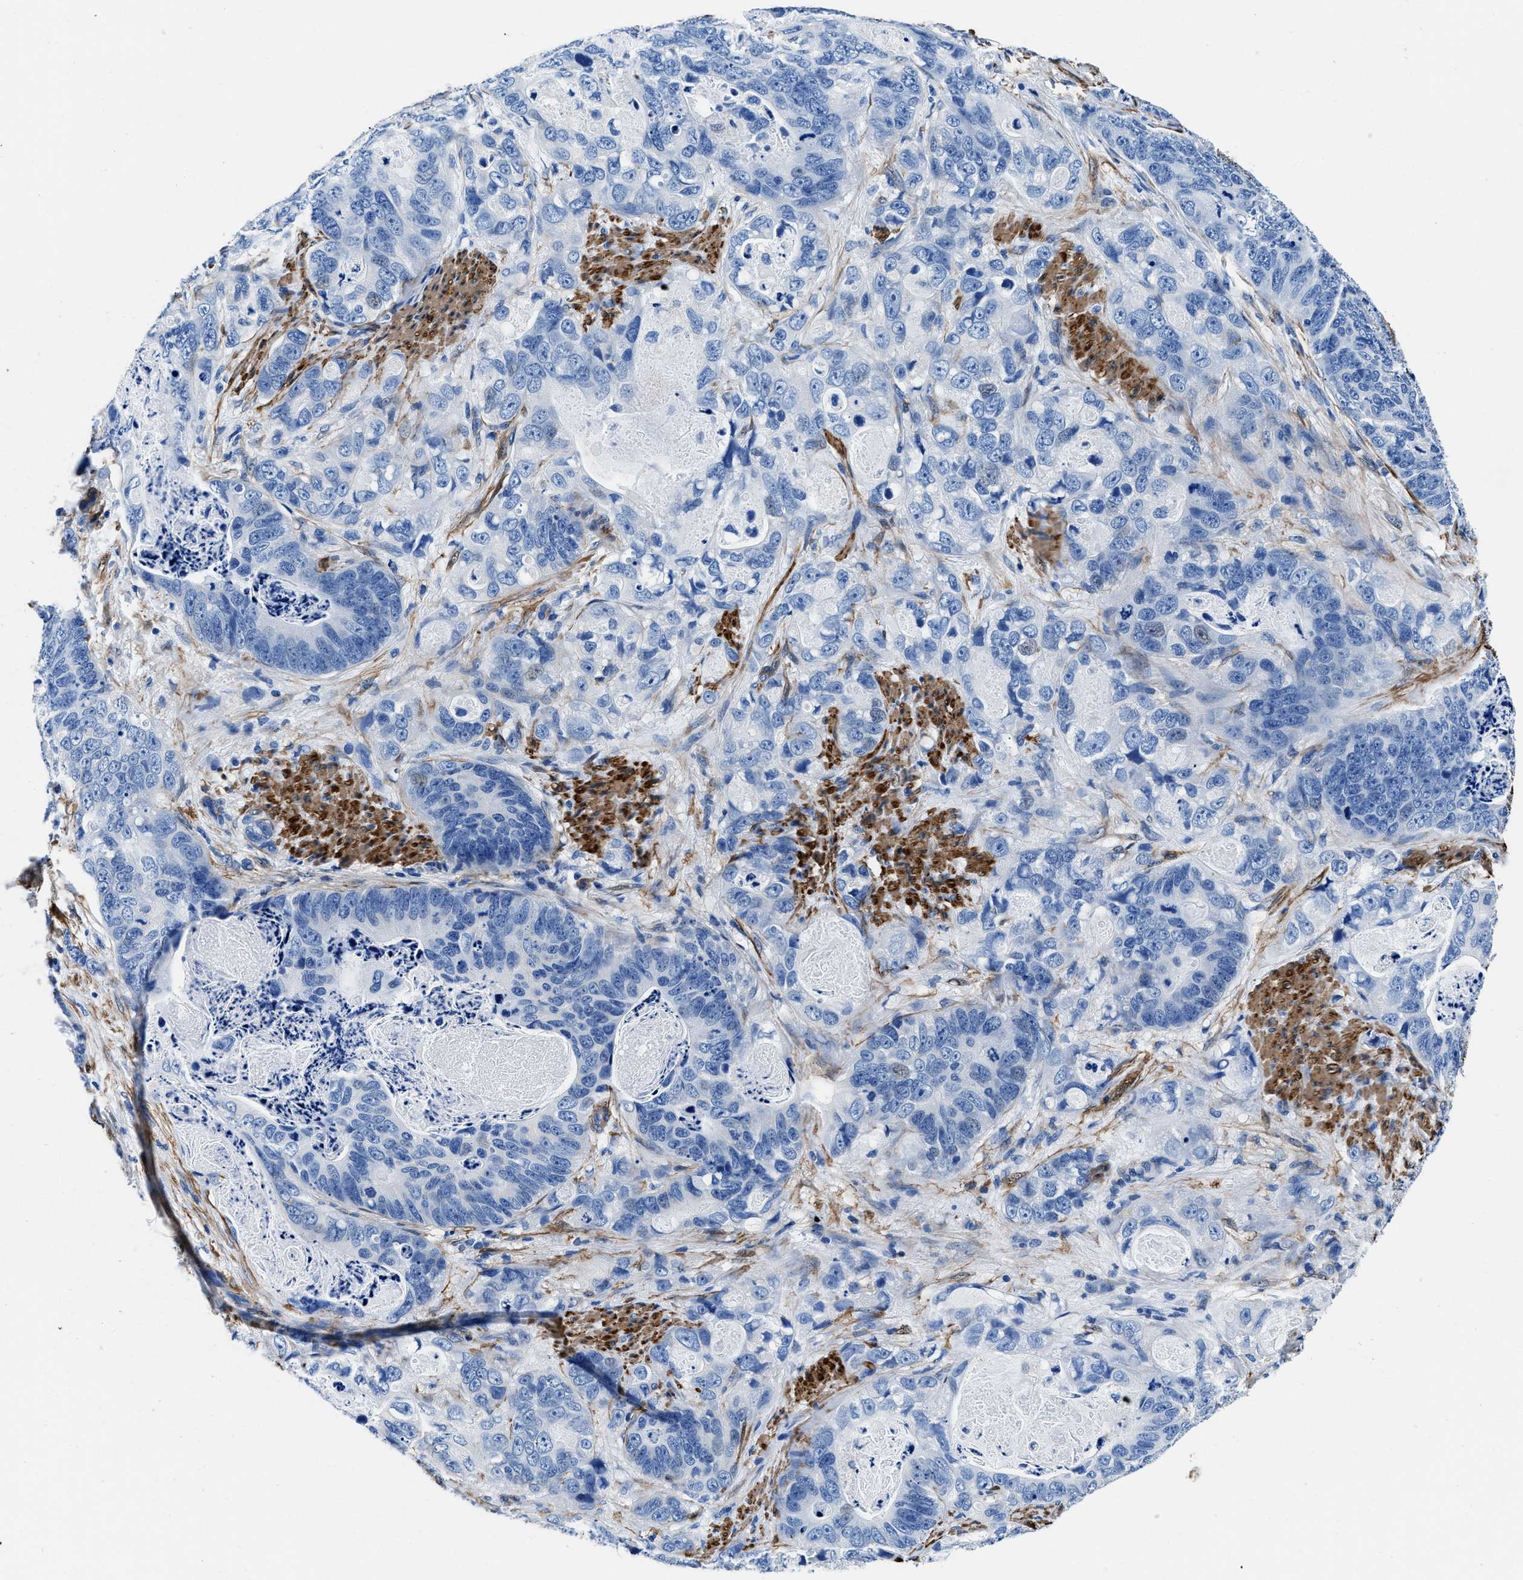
{"staining": {"intensity": "negative", "quantity": "none", "location": "none"}, "tissue": "stomach cancer", "cell_type": "Tumor cells", "image_type": "cancer", "snomed": [{"axis": "morphology", "description": "Adenocarcinoma, NOS"}, {"axis": "topography", "description": "Stomach"}], "caption": "Immunohistochemical staining of human stomach cancer (adenocarcinoma) shows no significant staining in tumor cells.", "gene": "TEX261", "patient": {"sex": "female", "age": 89}}